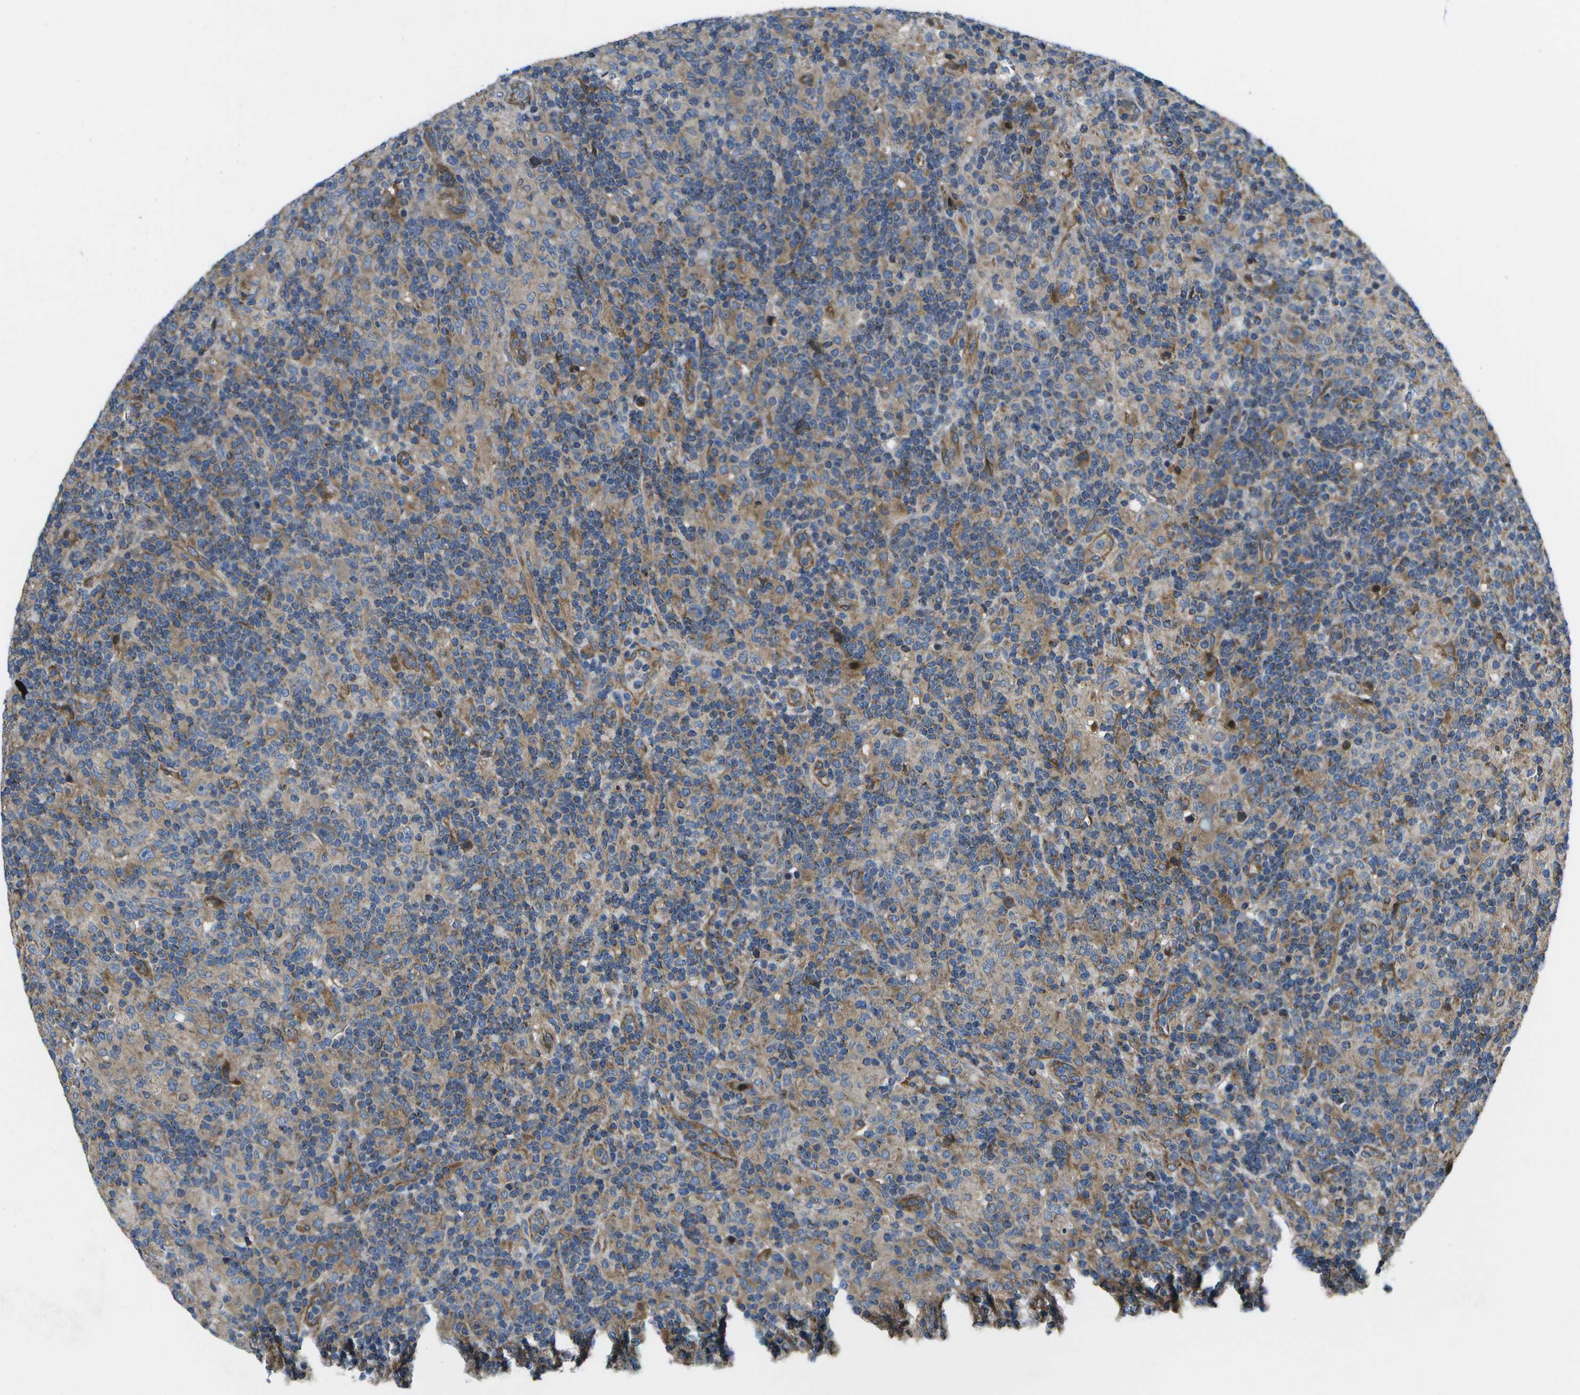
{"staining": {"intensity": "weak", "quantity": "25%-75%", "location": "cytoplasmic/membranous"}, "tissue": "lymphoma", "cell_type": "Tumor cells", "image_type": "cancer", "snomed": [{"axis": "morphology", "description": "Hodgkin's disease, NOS"}, {"axis": "topography", "description": "Lymph node"}], "caption": "Approximately 25%-75% of tumor cells in lymphoma exhibit weak cytoplasmic/membranous protein staining as visualized by brown immunohistochemical staining.", "gene": "MVK", "patient": {"sex": "male", "age": 70}}